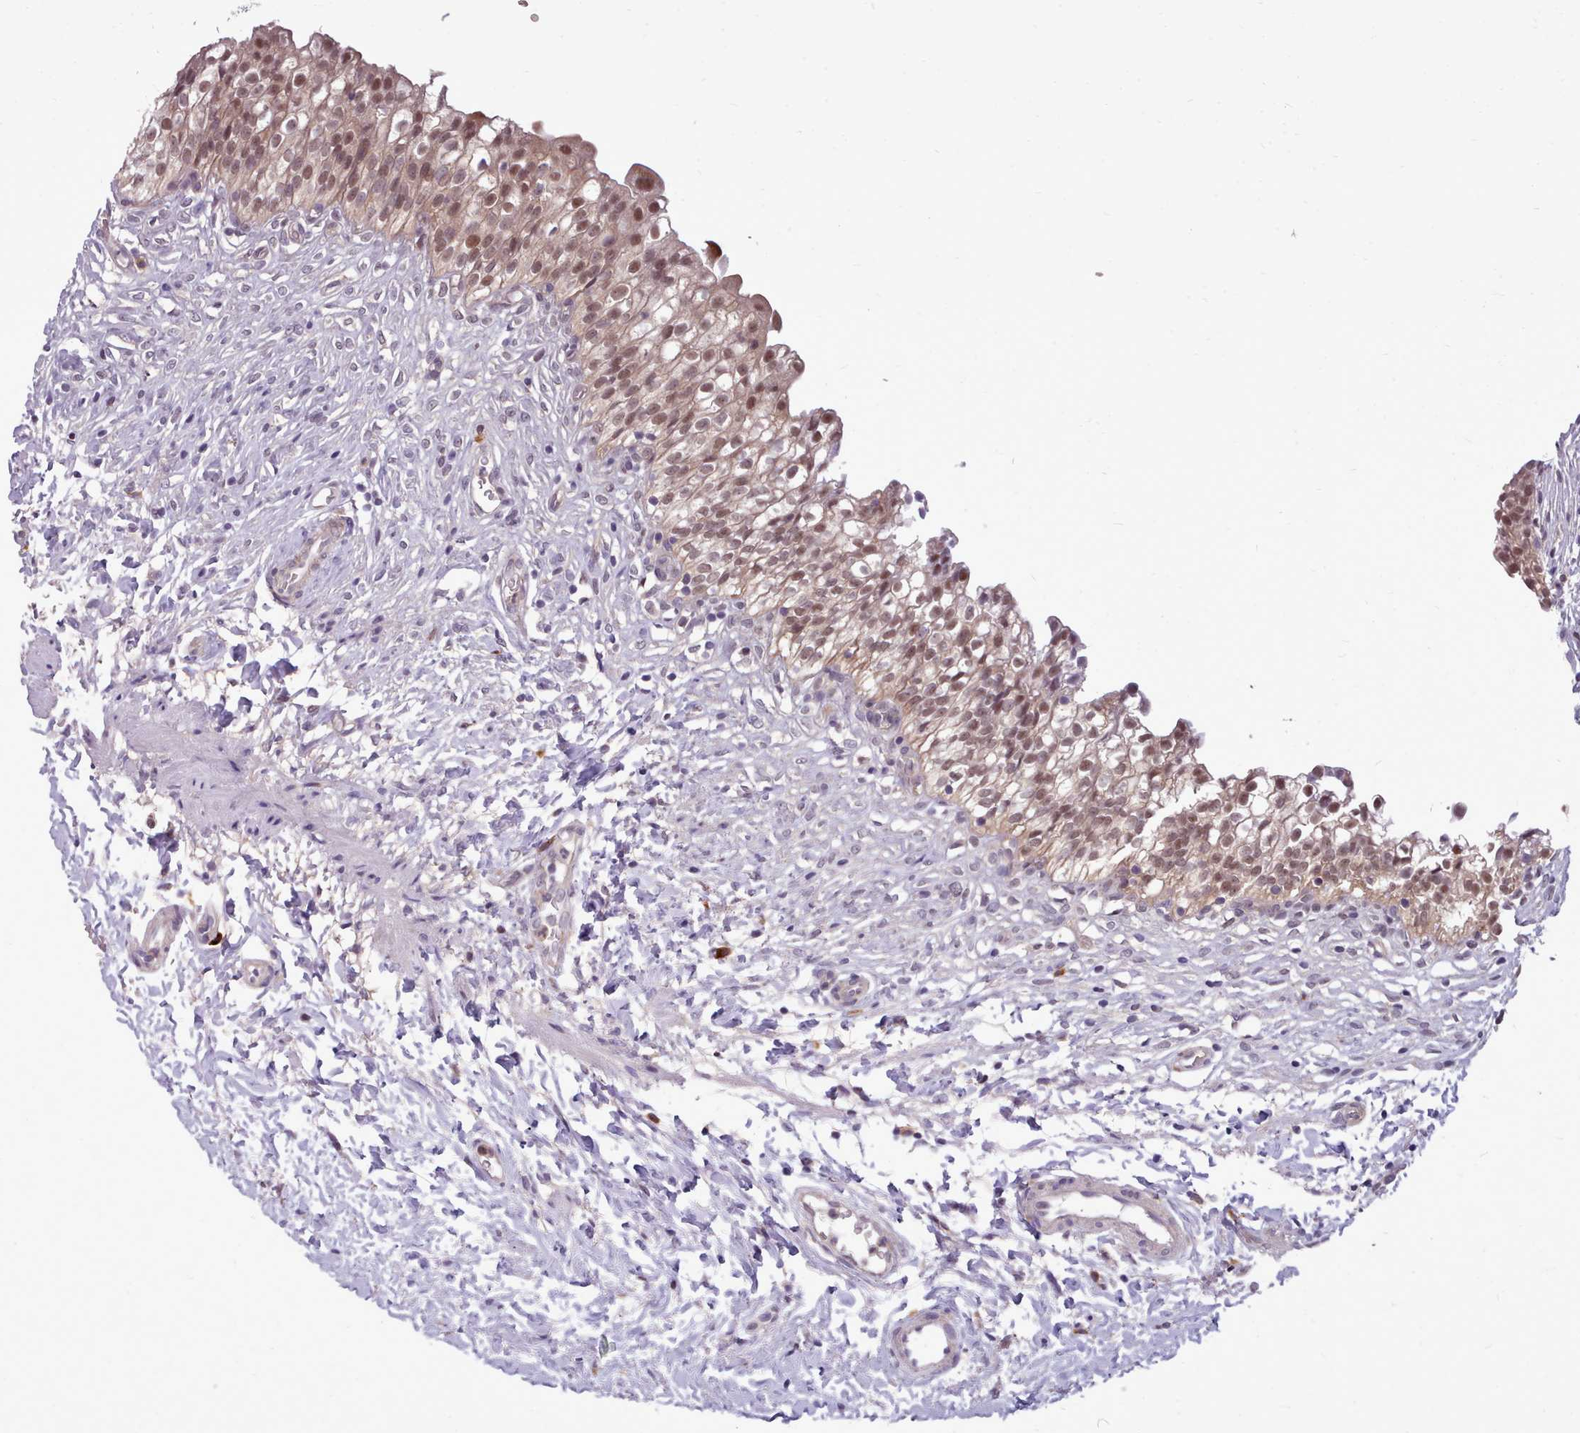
{"staining": {"intensity": "moderate", "quantity": ">75%", "location": "cytoplasmic/membranous,nuclear"}, "tissue": "urinary bladder", "cell_type": "Urothelial cells", "image_type": "normal", "snomed": [{"axis": "morphology", "description": "Normal tissue, NOS"}, {"axis": "topography", "description": "Urinary bladder"}], "caption": "A brown stain labels moderate cytoplasmic/membranous,nuclear expression of a protein in urothelial cells of unremarkable urinary bladder.", "gene": "AHCY", "patient": {"sex": "male", "age": 55}}